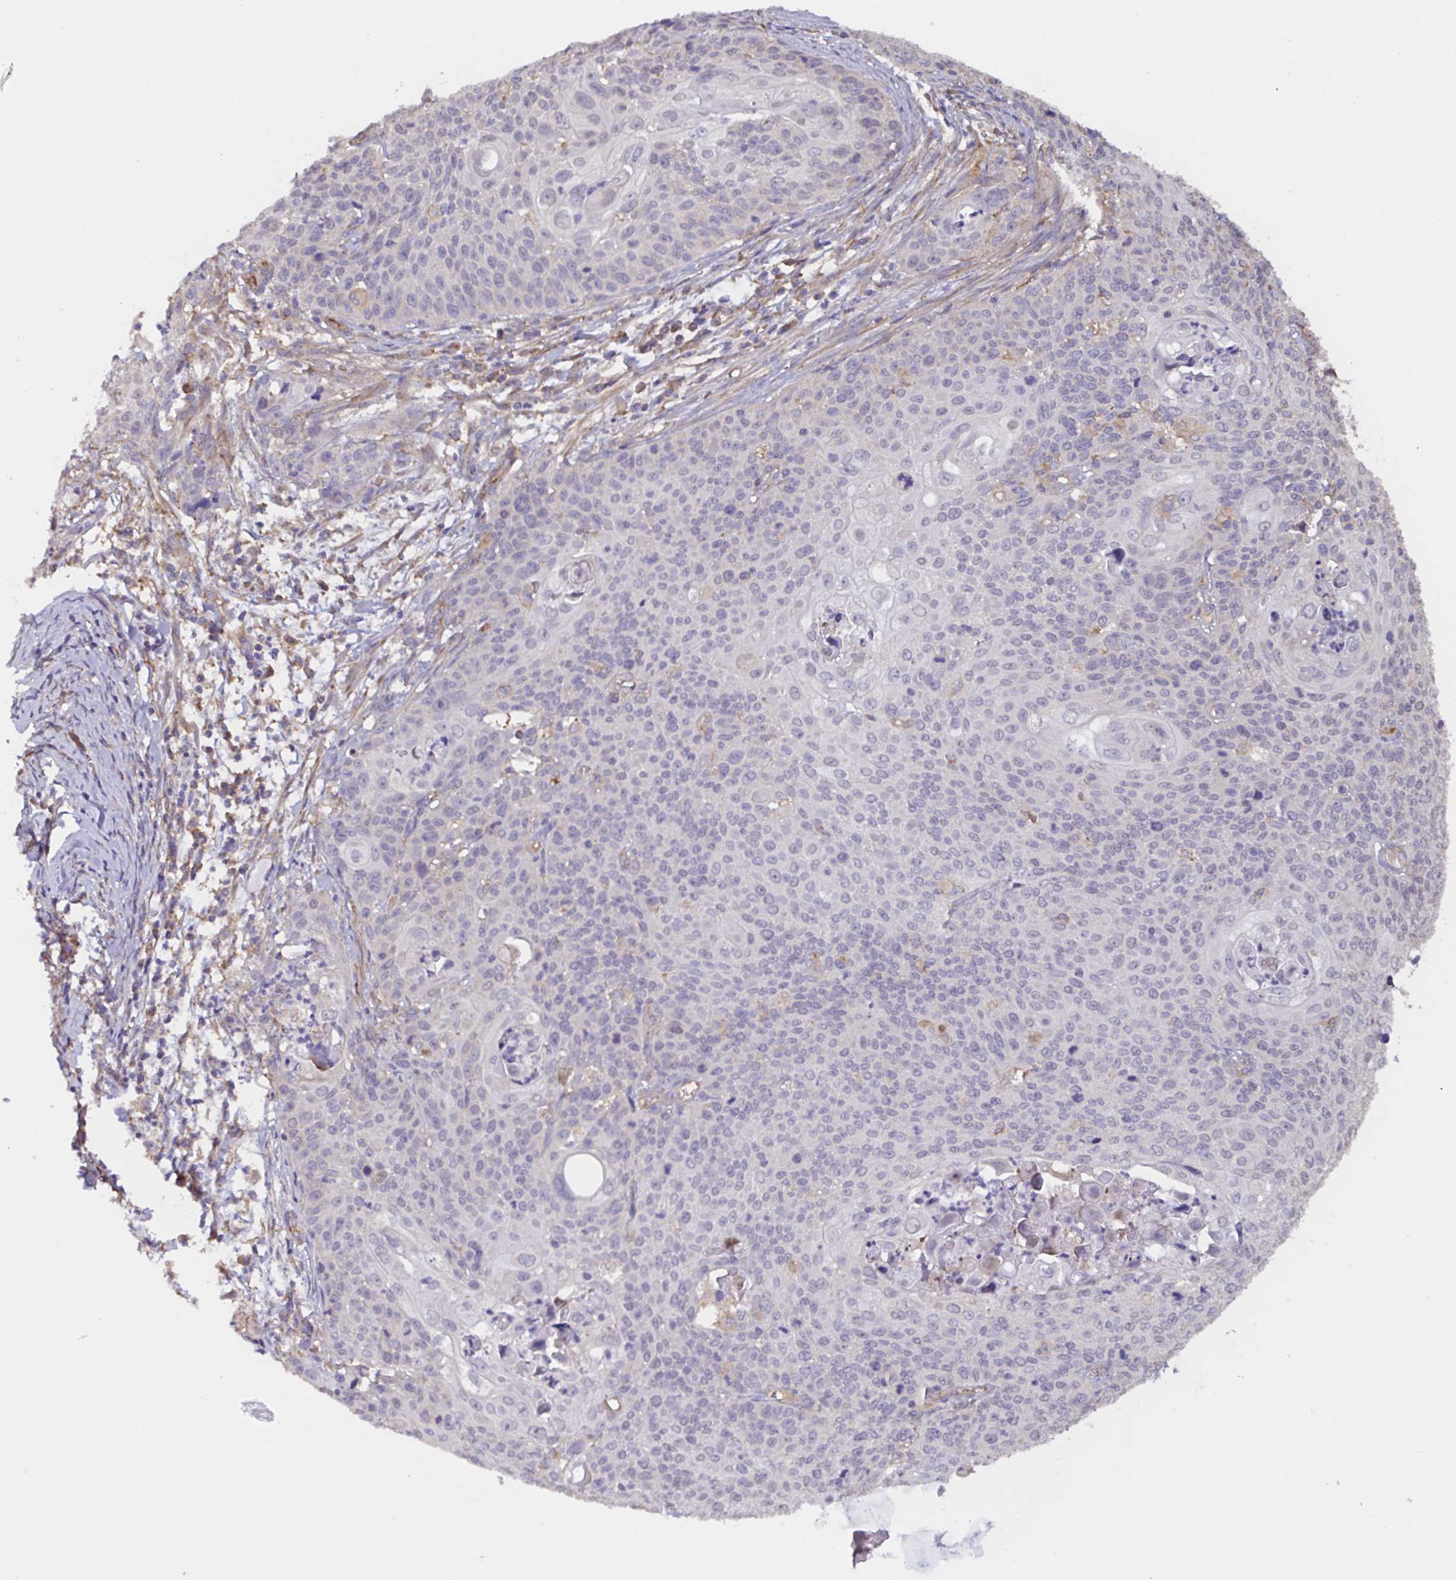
{"staining": {"intensity": "negative", "quantity": "none", "location": "none"}, "tissue": "cervical cancer", "cell_type": "Tumor cells", "image_type": "cancer", "snomed": [{"axis": "morphology", "description": "Squamous cell carcinoma, NOS"}, {"axis": "topography", "description": "Cervix"}], "caption": "DAB (3,3'-diaminobenzidine) immunohistochemical staining of human cervical squamous cell carcinoma demonstrates no significant positivity in tumor cells. The staining is performed using DAB brown chromogen with nuclei counter-stained in using hematoxylin.", "gene": "RSRP1", "patient": {"sex": "female", "age": 65}}